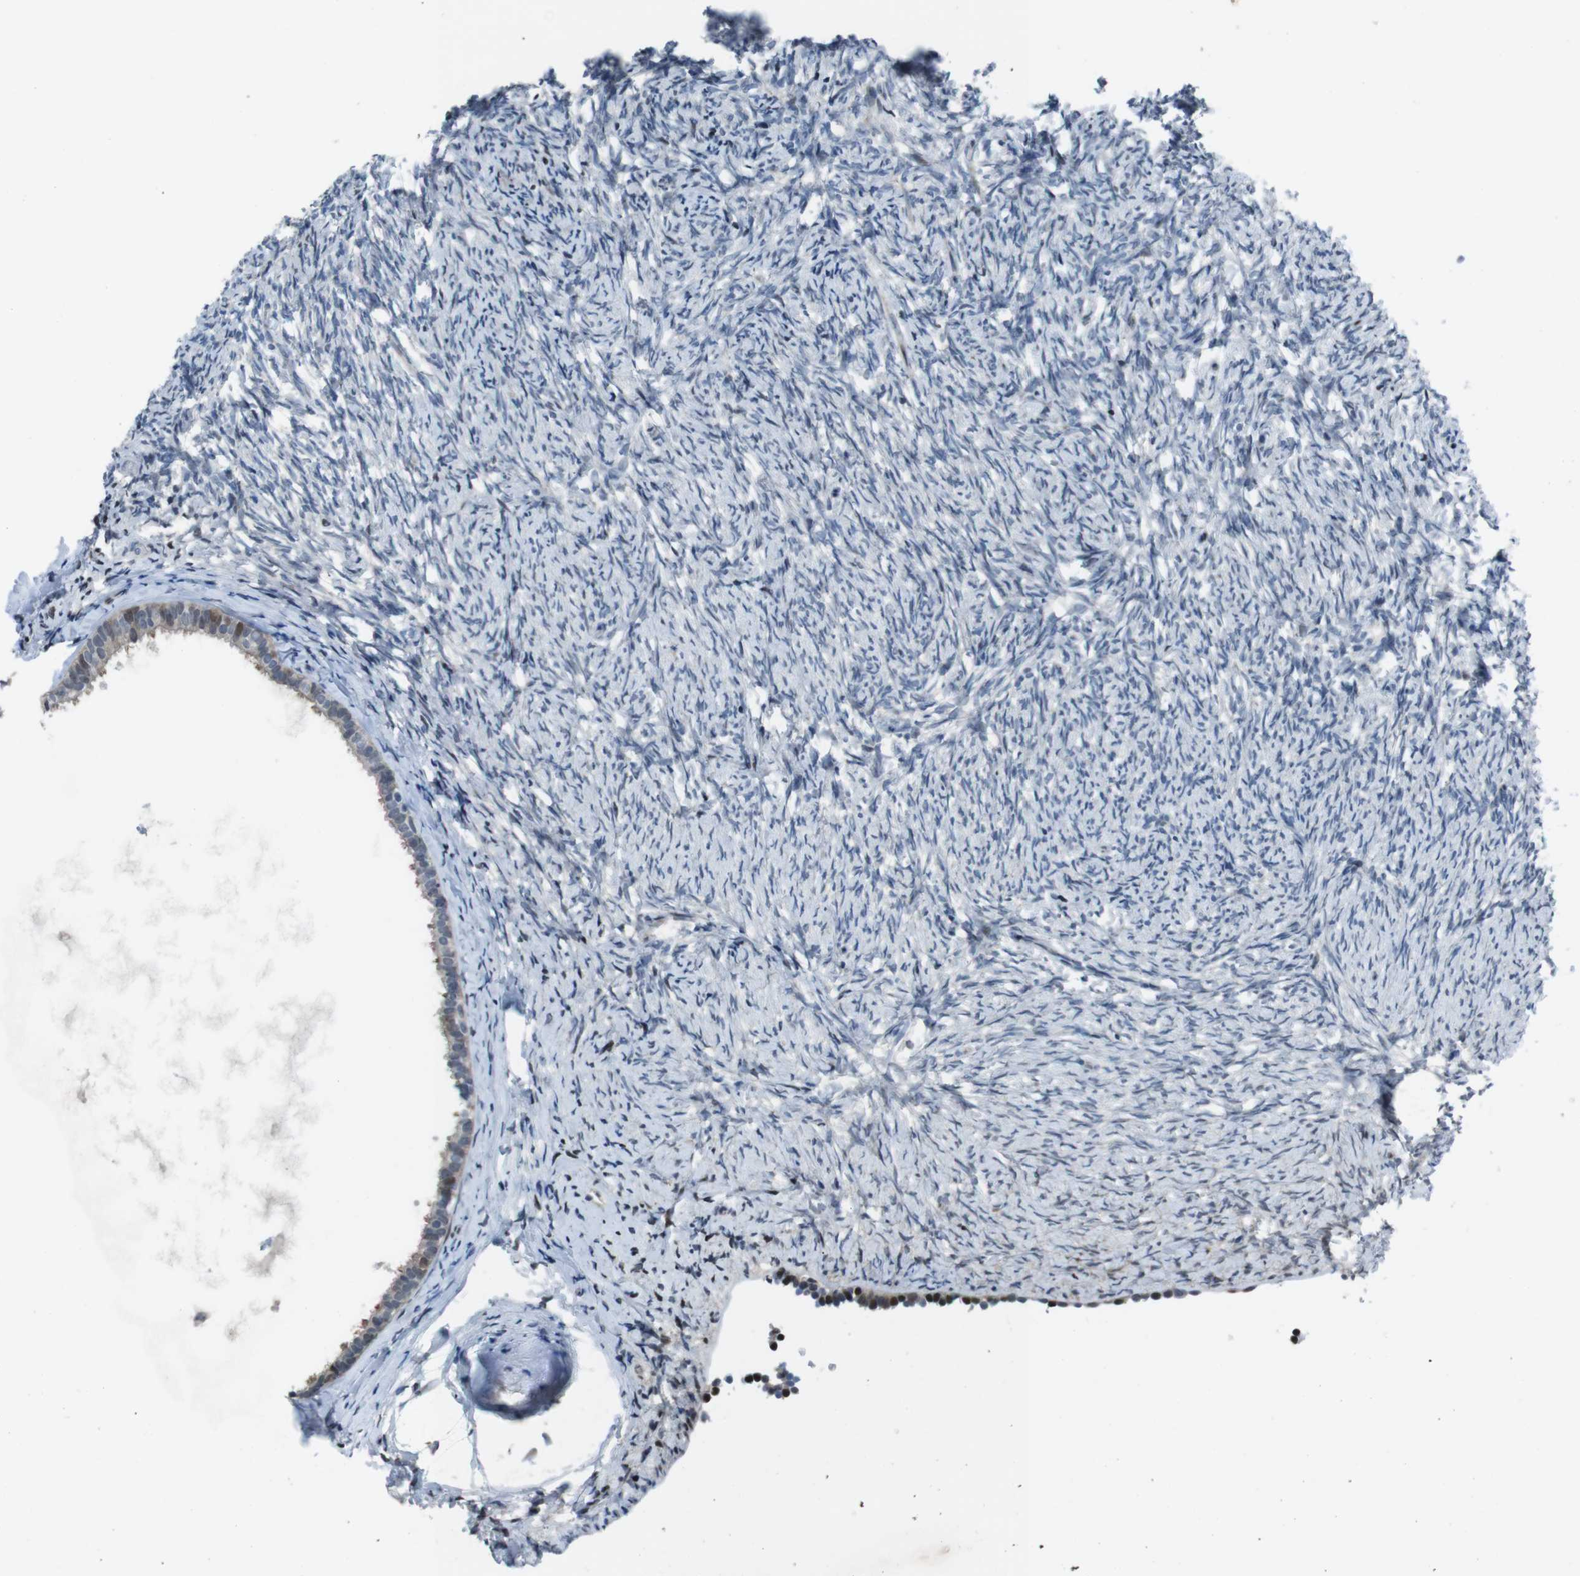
{"staining": {"intensity": "weak", "quantity": "<25%", "location": "cytoplasmic/membranous"}, "tissue": "ovary", "cell_type": "Ovarian stroma cells", "image_type": "normal", "snomed": [{"axis": "morphology", "description": "Normal tissue, NOS"}, {"axis": "topography", "description": "Ovary"}], "caption": "This is an immunohistochemistry (IHC) image of unremarkable human ovary. There is no staining in ovarian stroma cells.", "gene": "PBRM1", "patient": {"sex": "female", "age": 60}}